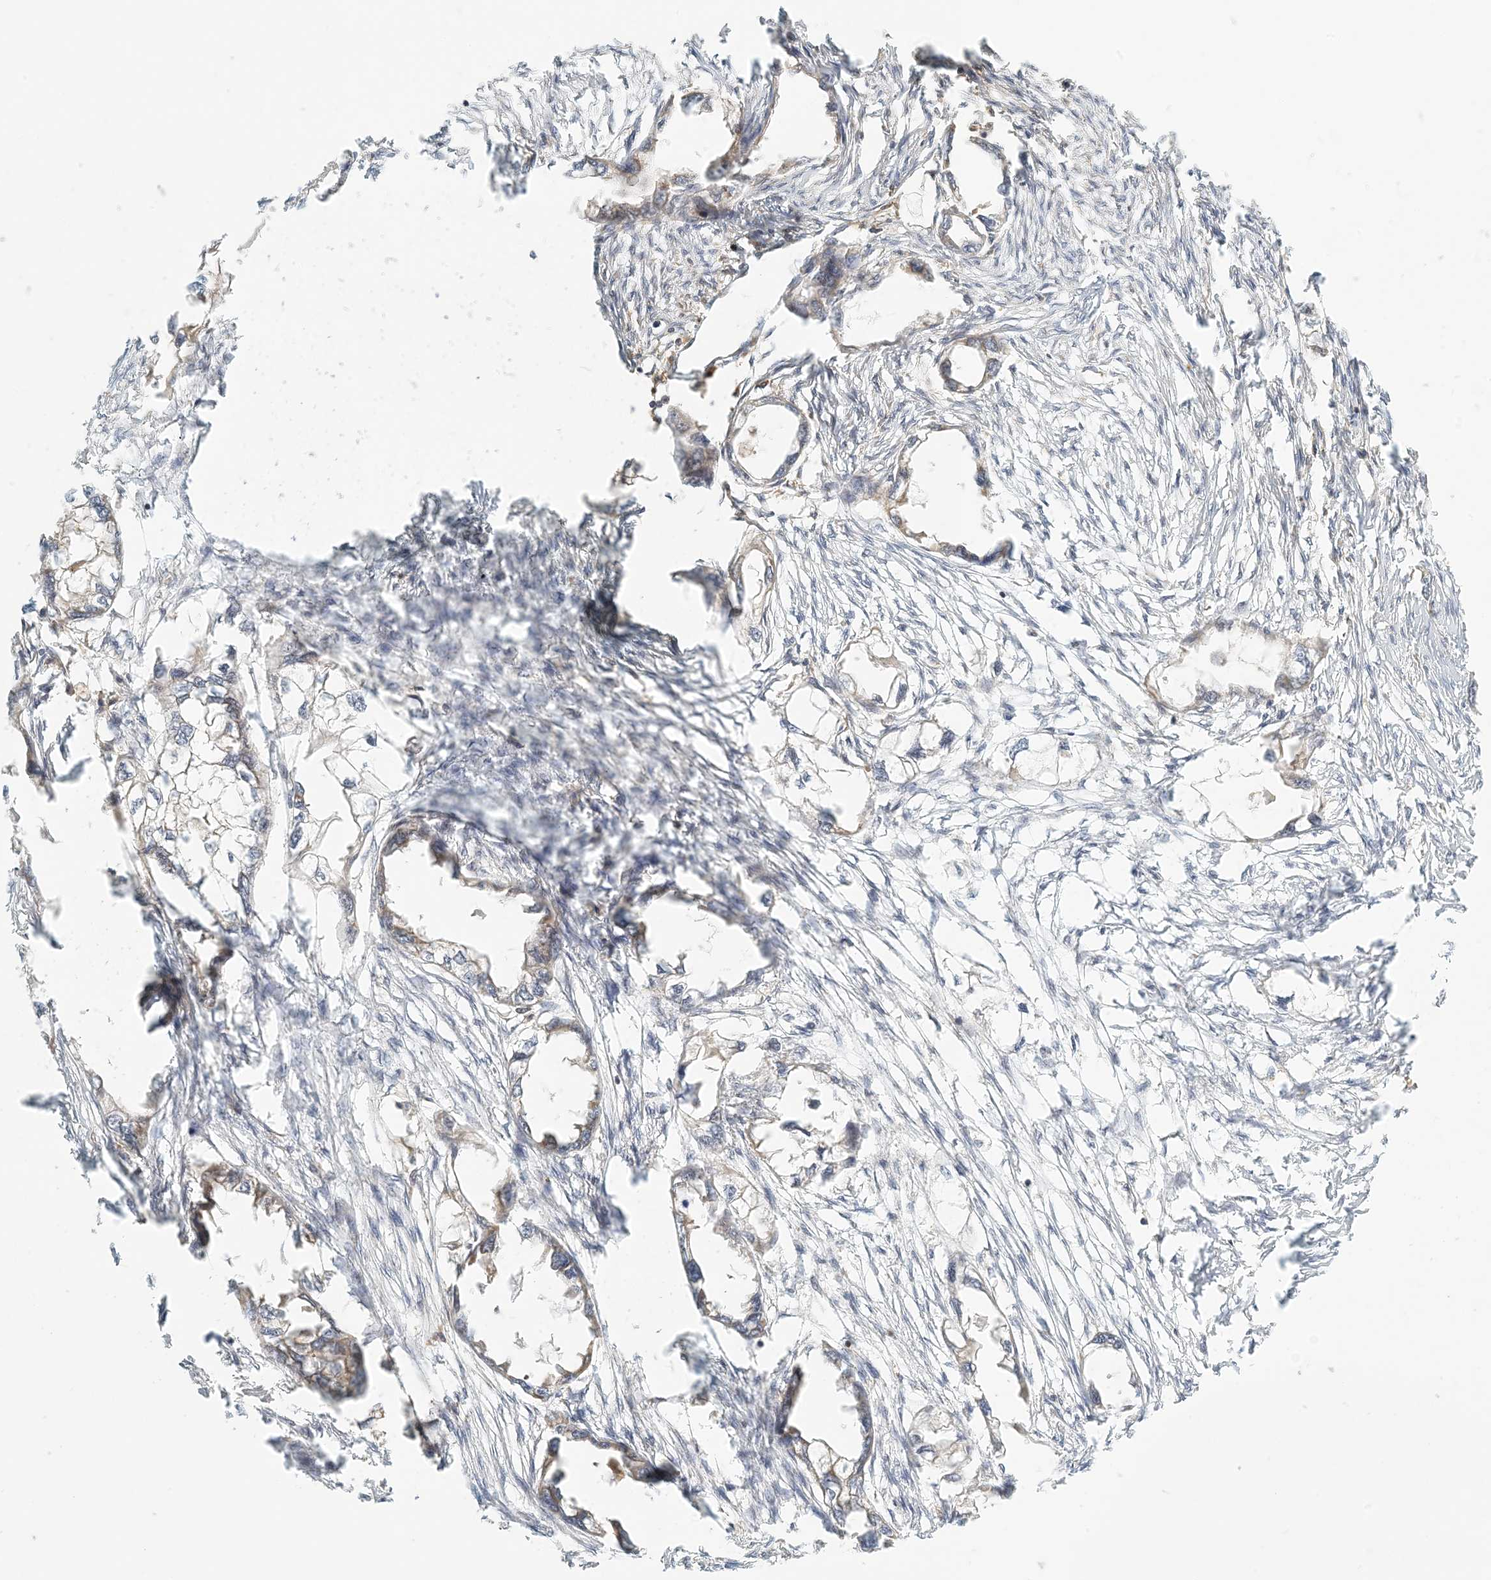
{"staining": {"intensity": "negative", "quantity": "none", "location": "none"}, "tissue": "endometrial cancer", "cell_type": "Tumor cells", "image_type": "cancer", "snomed": [{"axis": "morphology", "description": "Adenocarcinoma, NOS"}, {"axis": "morphology", "description": "Adenocarcinoma, metastatic, NOS"}, {"axis": "topography", "description": "Adipose tissue"}, {"axis": "topography", "description": "Endometrium"}], "caption": "Tumor cells show no significant protein expression in endometrial adenocarcinoma. (DAB immunohistochemistry (IHC) visualized using brightfield microscopy, high magnification).", "gene": "COLEC11", "patient": {"sex": "female", "age": 67}}